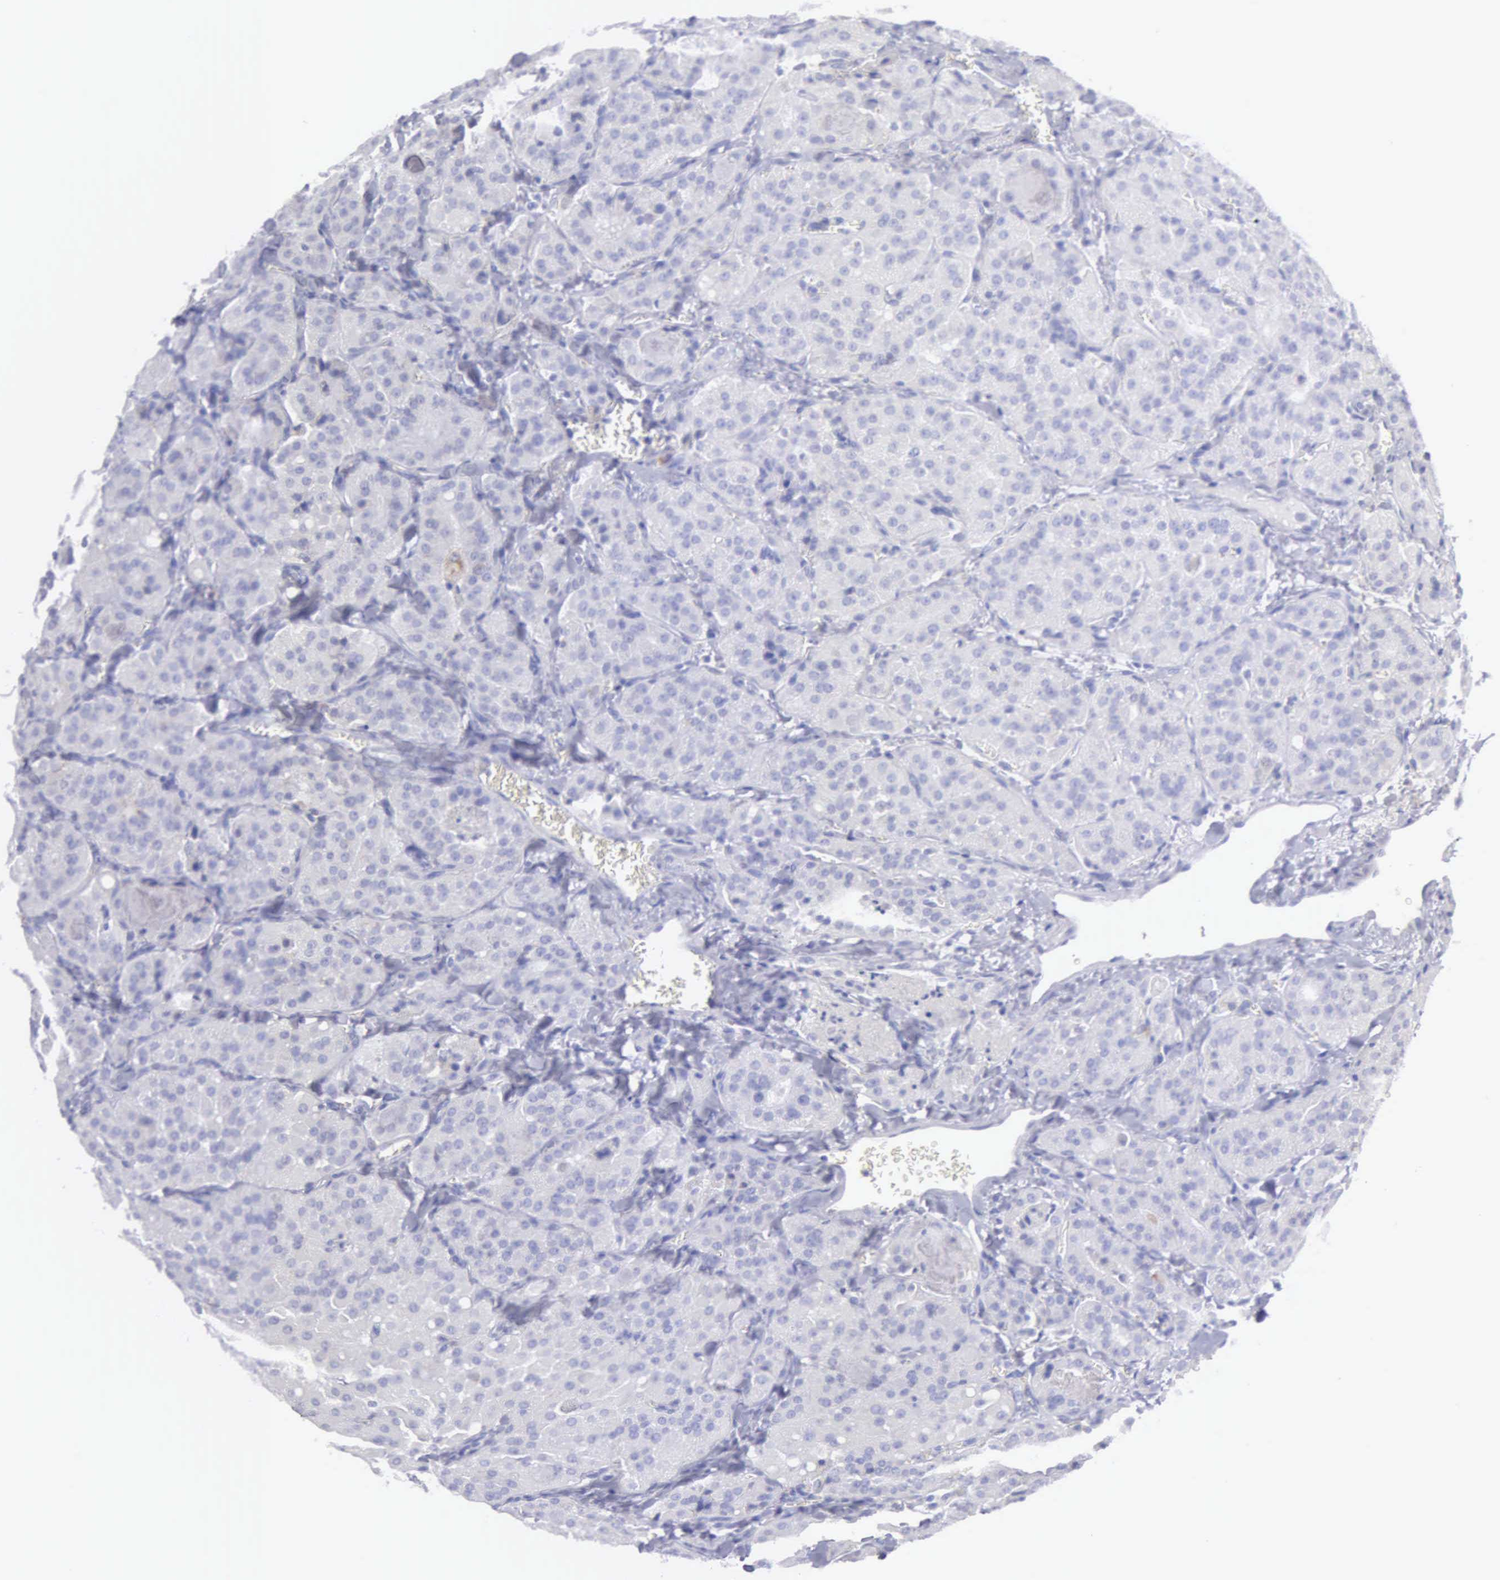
{"staining": {"intensity": "negative", "quantity": "none", "location": "none"}, "tissue": "thyroid cancer", "cell_type": "Tumor cells", "image_type": "cancer", "snomed": [{"axis": "morphology", "description": "Carcinoma, NOS"}, {"axis": "topography", "description": "Thyroid gland"}], "caption": "Thyroid cancer (carcinoma) stained for a protein using immunohistochemistry demonstrates no staining tumor cells.", "gene": "TYRP1", "patient": {"sex": "male", "age": 76}}